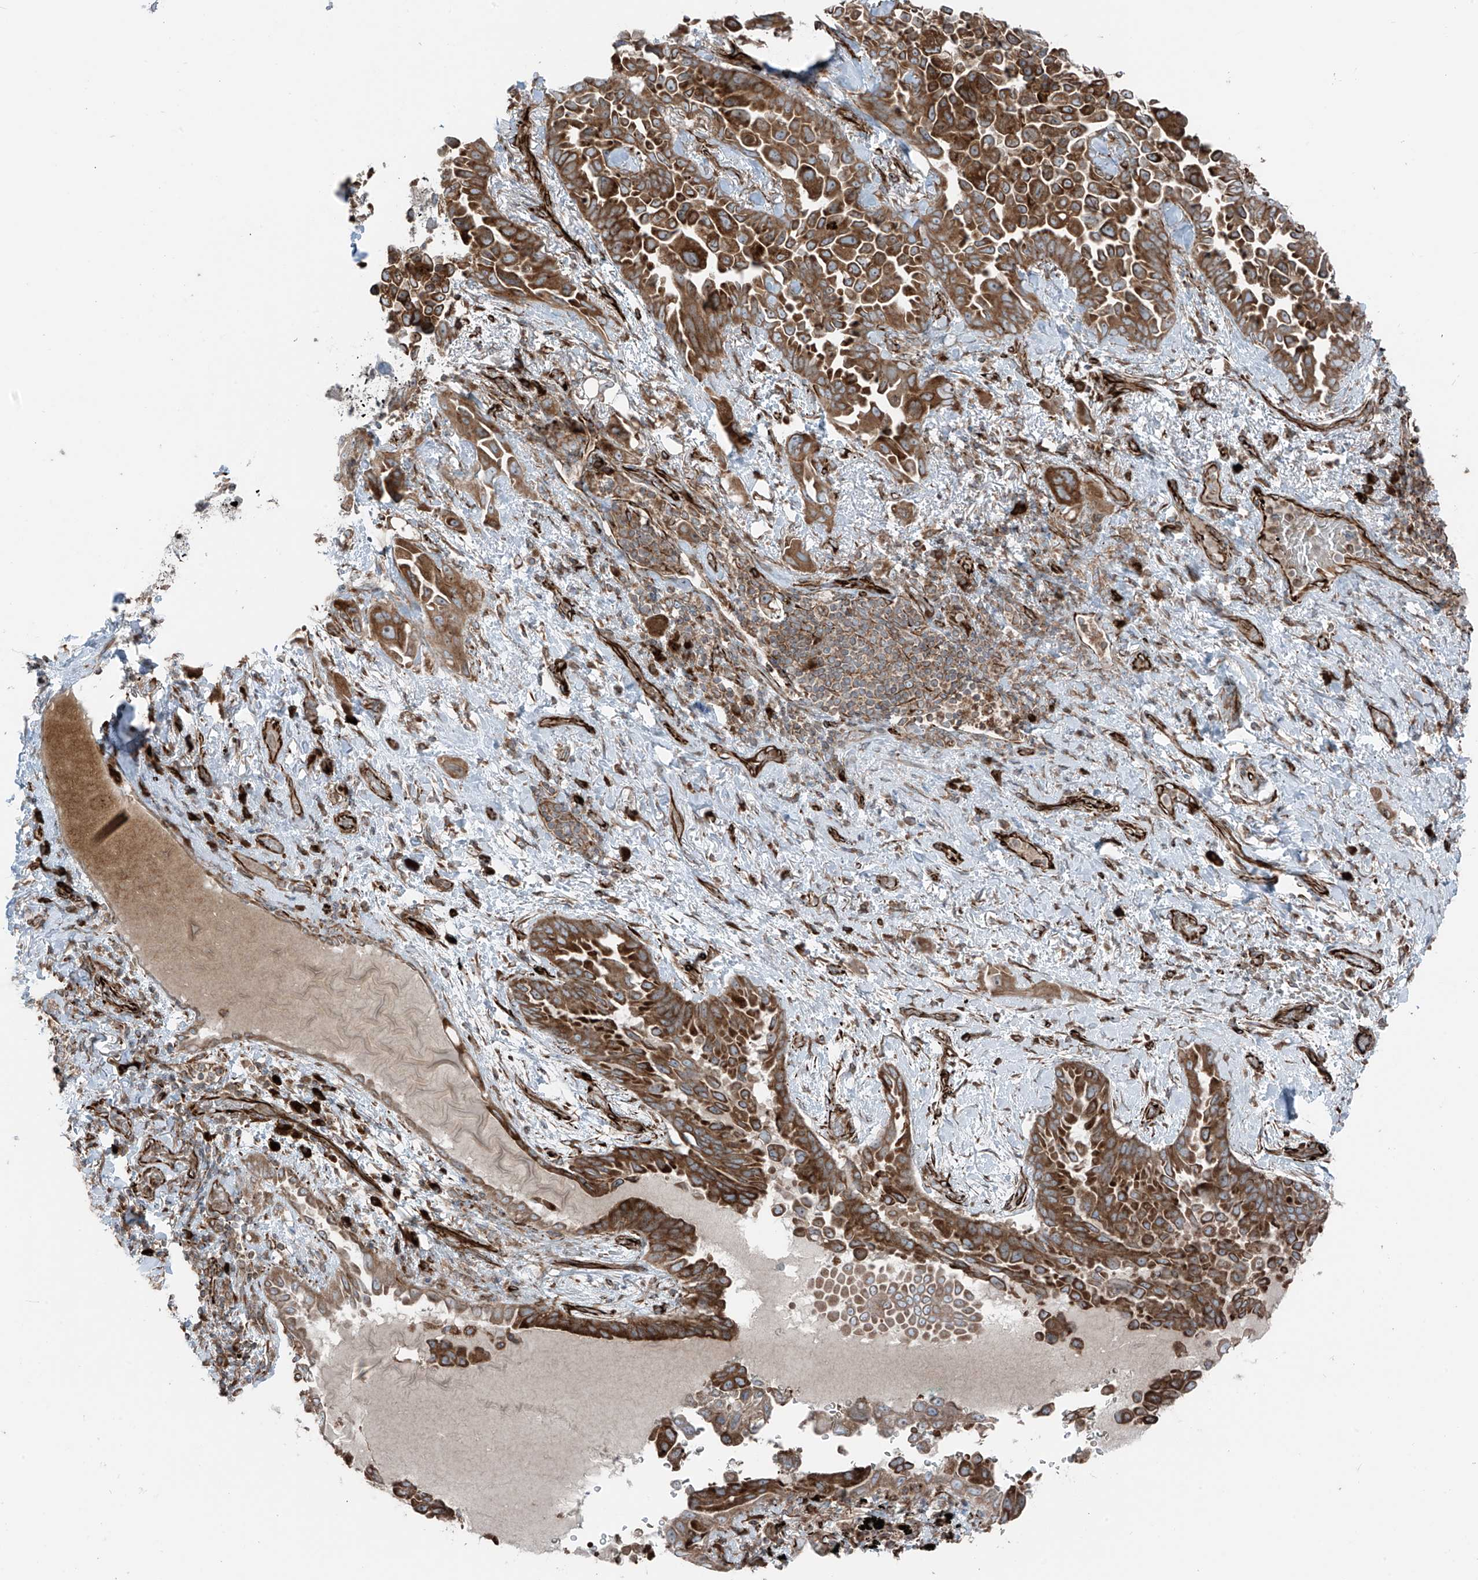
{"staining": {"intensity": "strong", "quantity": "25%-75%", "location": "cytoplasmic/membranous"}, "tissue": "lung cancer", "cell_type": "Tumor cells", "image_type": "cancer", "snomed": [{"axis": "morphology", "description": "Adenocarcinoma, NOS"}, {"axis": "topography", "description": "Lung"}], "caption": "The micrograph demonstrates a brown stain indicating the presence of a protein in the cytoplasmic/membranous of tumor cells in lung cancer (adenocarcinoma).", "gene": "ERLEC1", "patient": {"sex": "female", "age": 67}}